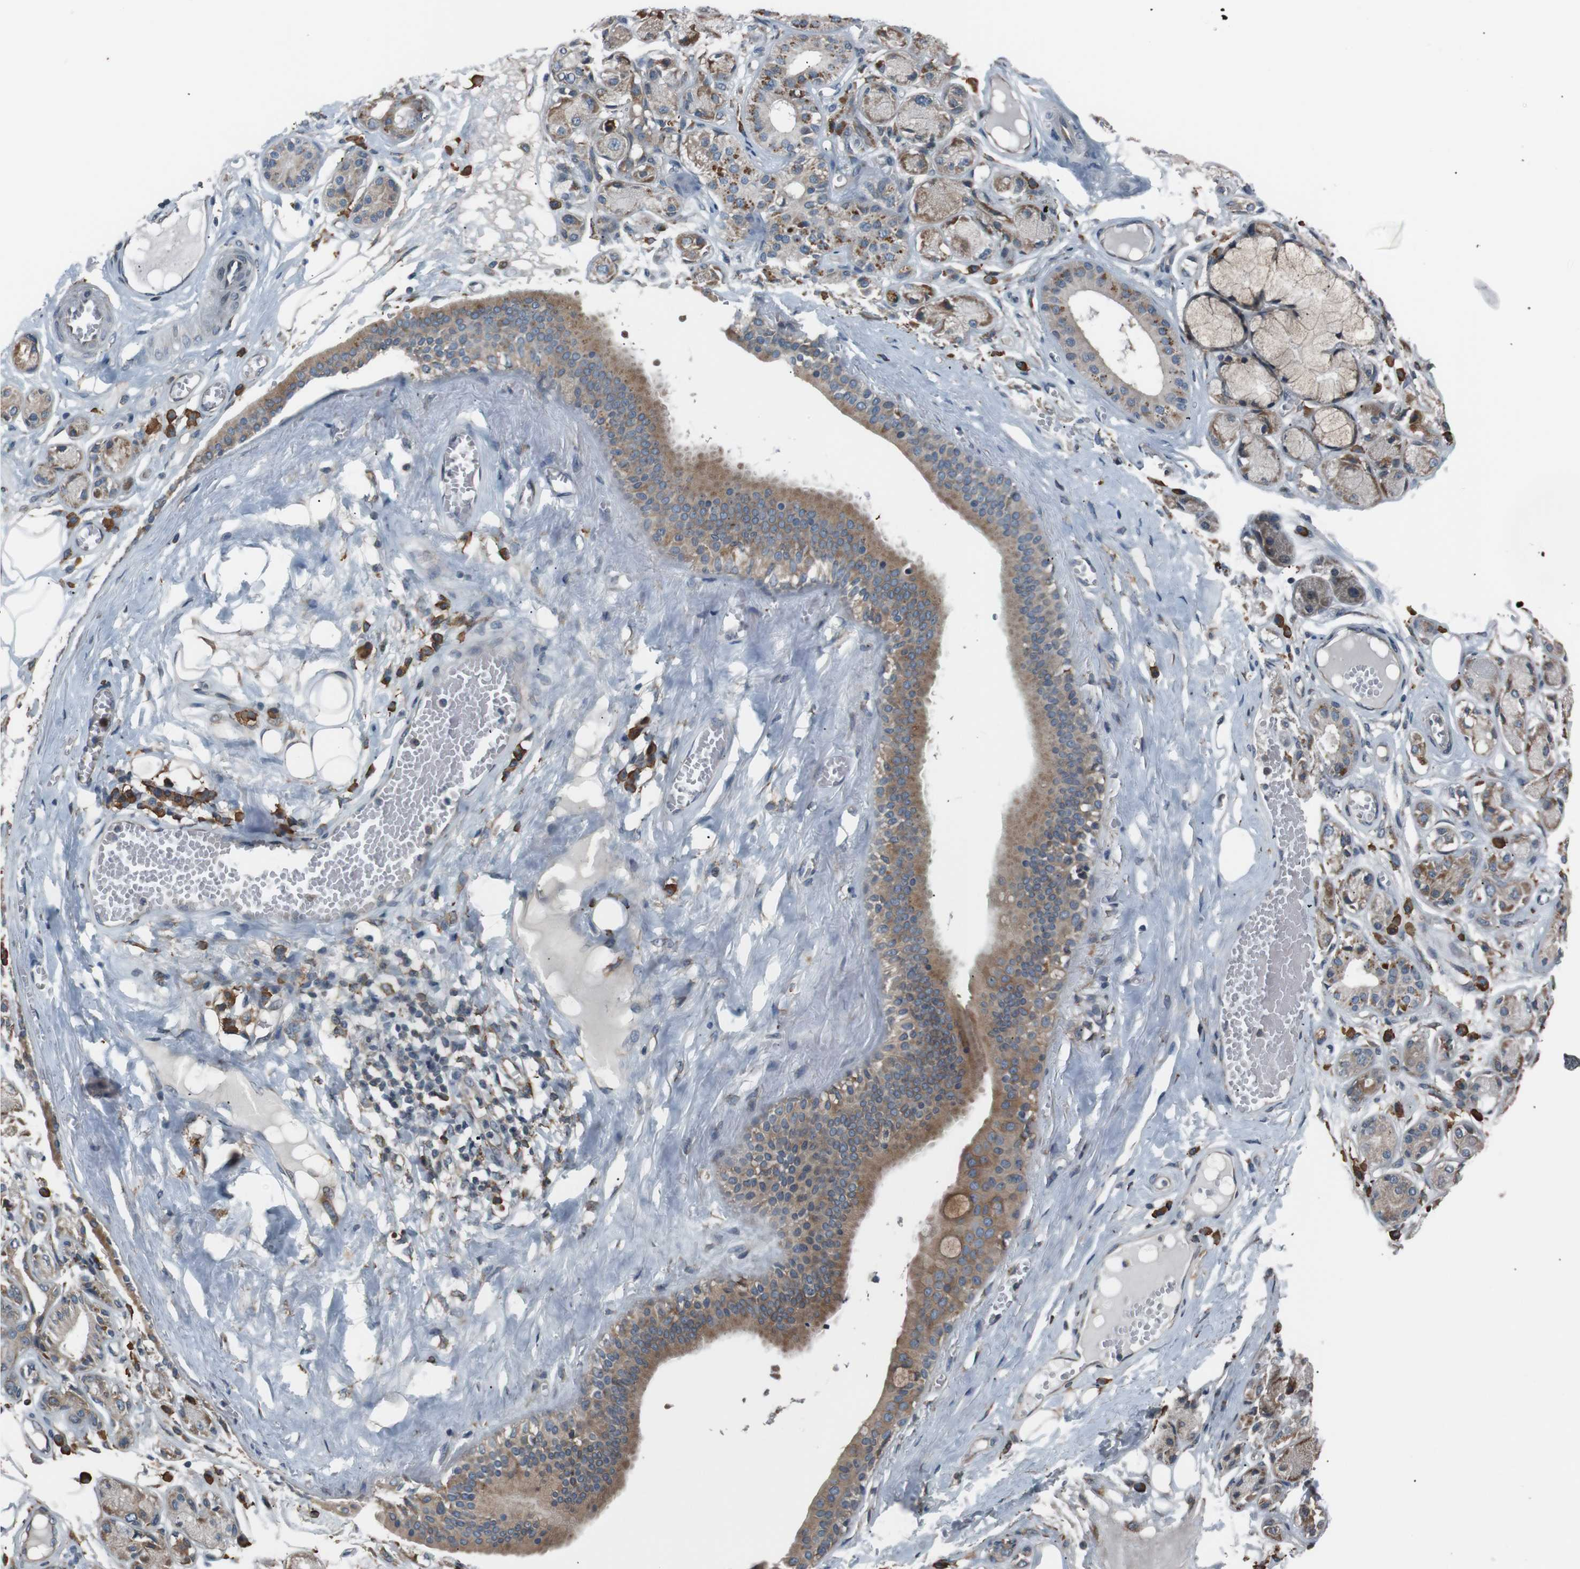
{"staining": {"intensity": "strong", "quantity": ">75%", "location": "cytoplasmic/membranous,nuclear"}, "tissue": "adipose tissue", "cell_type": "Adipocytes", "image_type": "normal", "snomed": [{"axis": "morphology", "description": "Normal tissue, NOS"}, {"axis": "morphology", "description": "Inflammation, NOS"}, {"axis": "topography", "description": "Salivary gland"}, {"axis": "topography", "description": "Peripheral nerve tissue"}], "caption": "High-power microscopy captured an IHC photomicrograph of unremarkable adipose tissue, revealing strong cytoplasmic/membranous,nuclear expression in about >75% of adipocytes.", "gene": "SIGMAR1", "patient": {"sex": "female", "age": 75}}